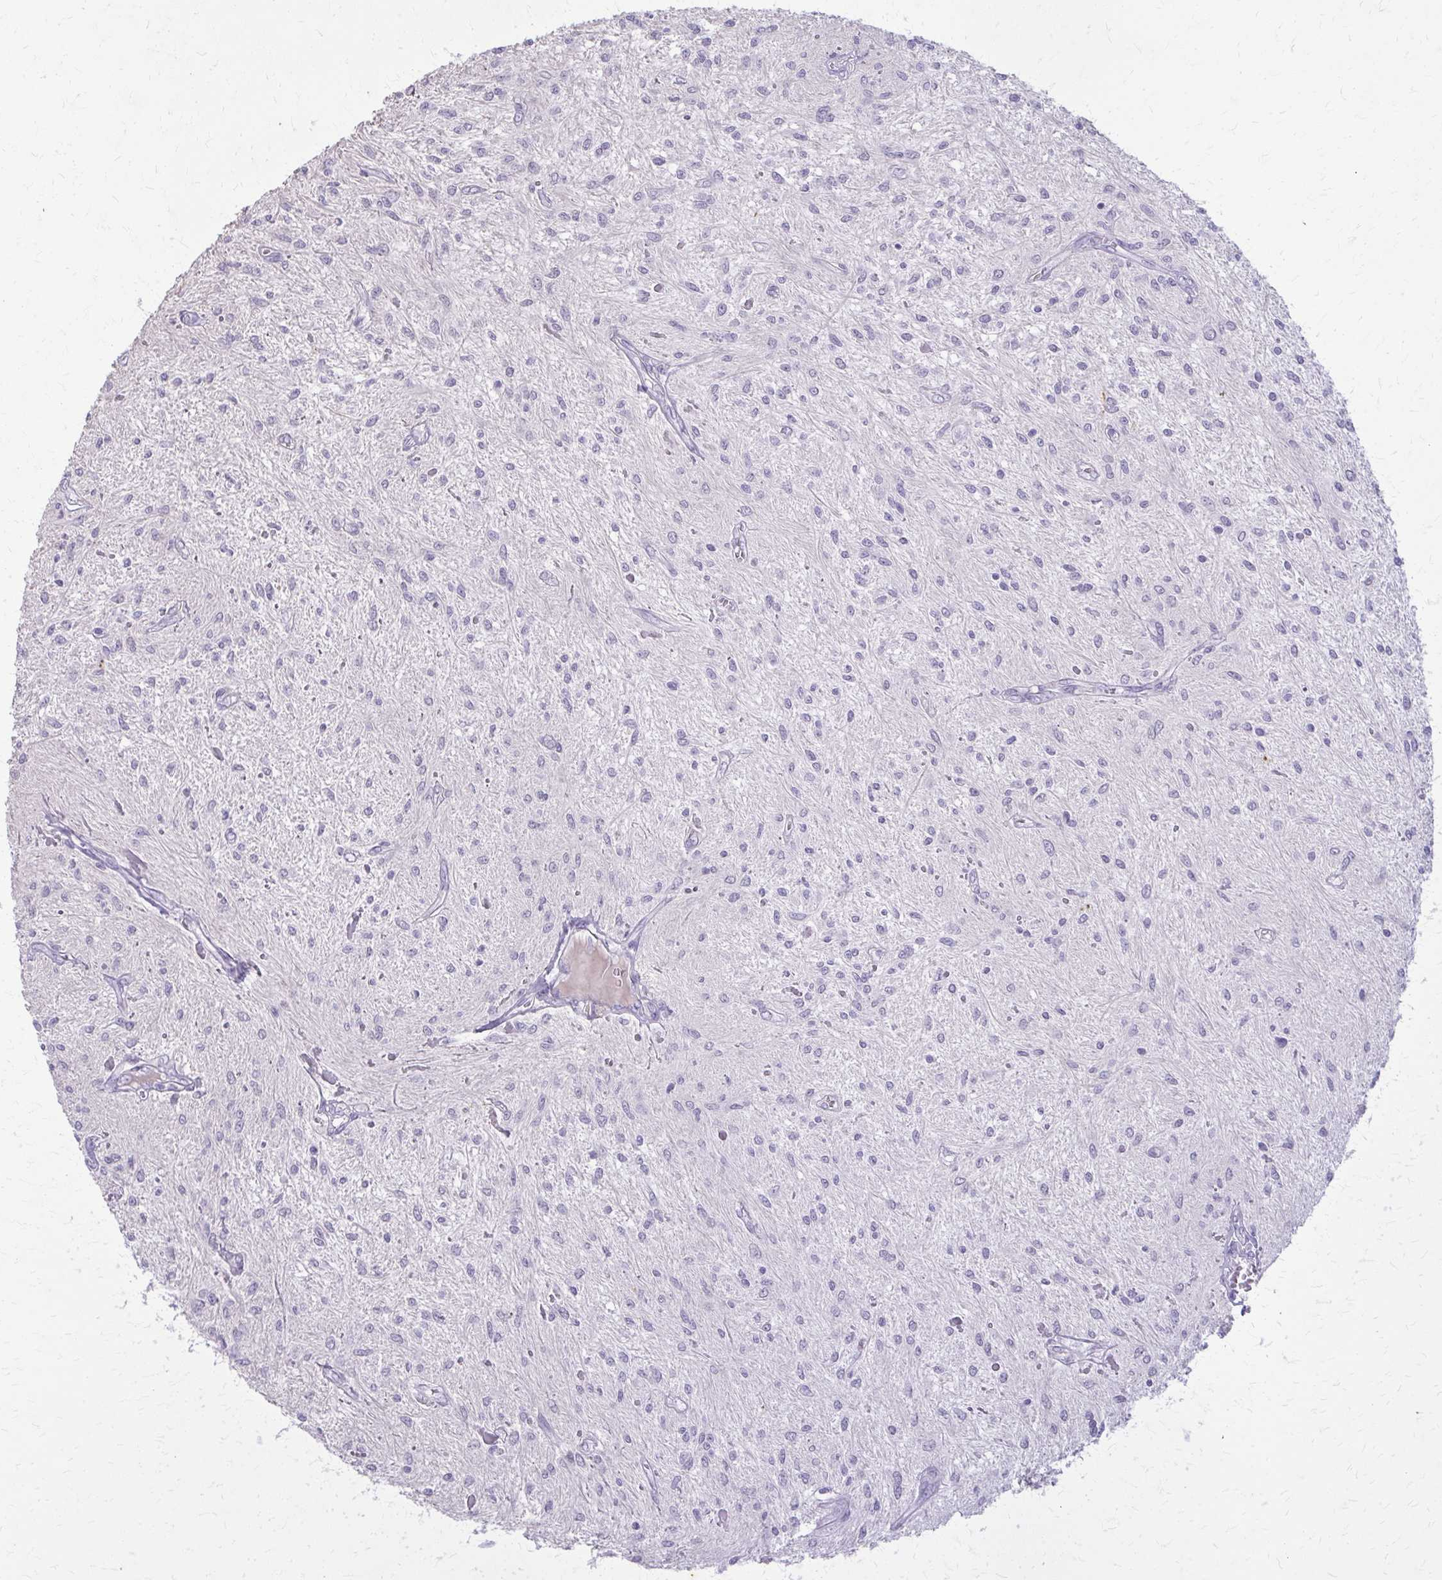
{"staining": {"intensity": "negative", "quantity": "none", "location": "none"}, "tissue": "glioma", "cell_type": "Tumor cells", "image_type": "cancer", "snomed": [{"axis": "morphology", "description": "Glioma, malignant, Low grade"}, {"axis": "topography", "description": "Cerebellum"}], "caption": "Immunohistochemistry micrograph of human malignant low-grade glioma stained for a protein (brown), which exhibits no staining in tumor cells.", "gene": "CARD9", "patient": {"sex": "female", "age": 14}}